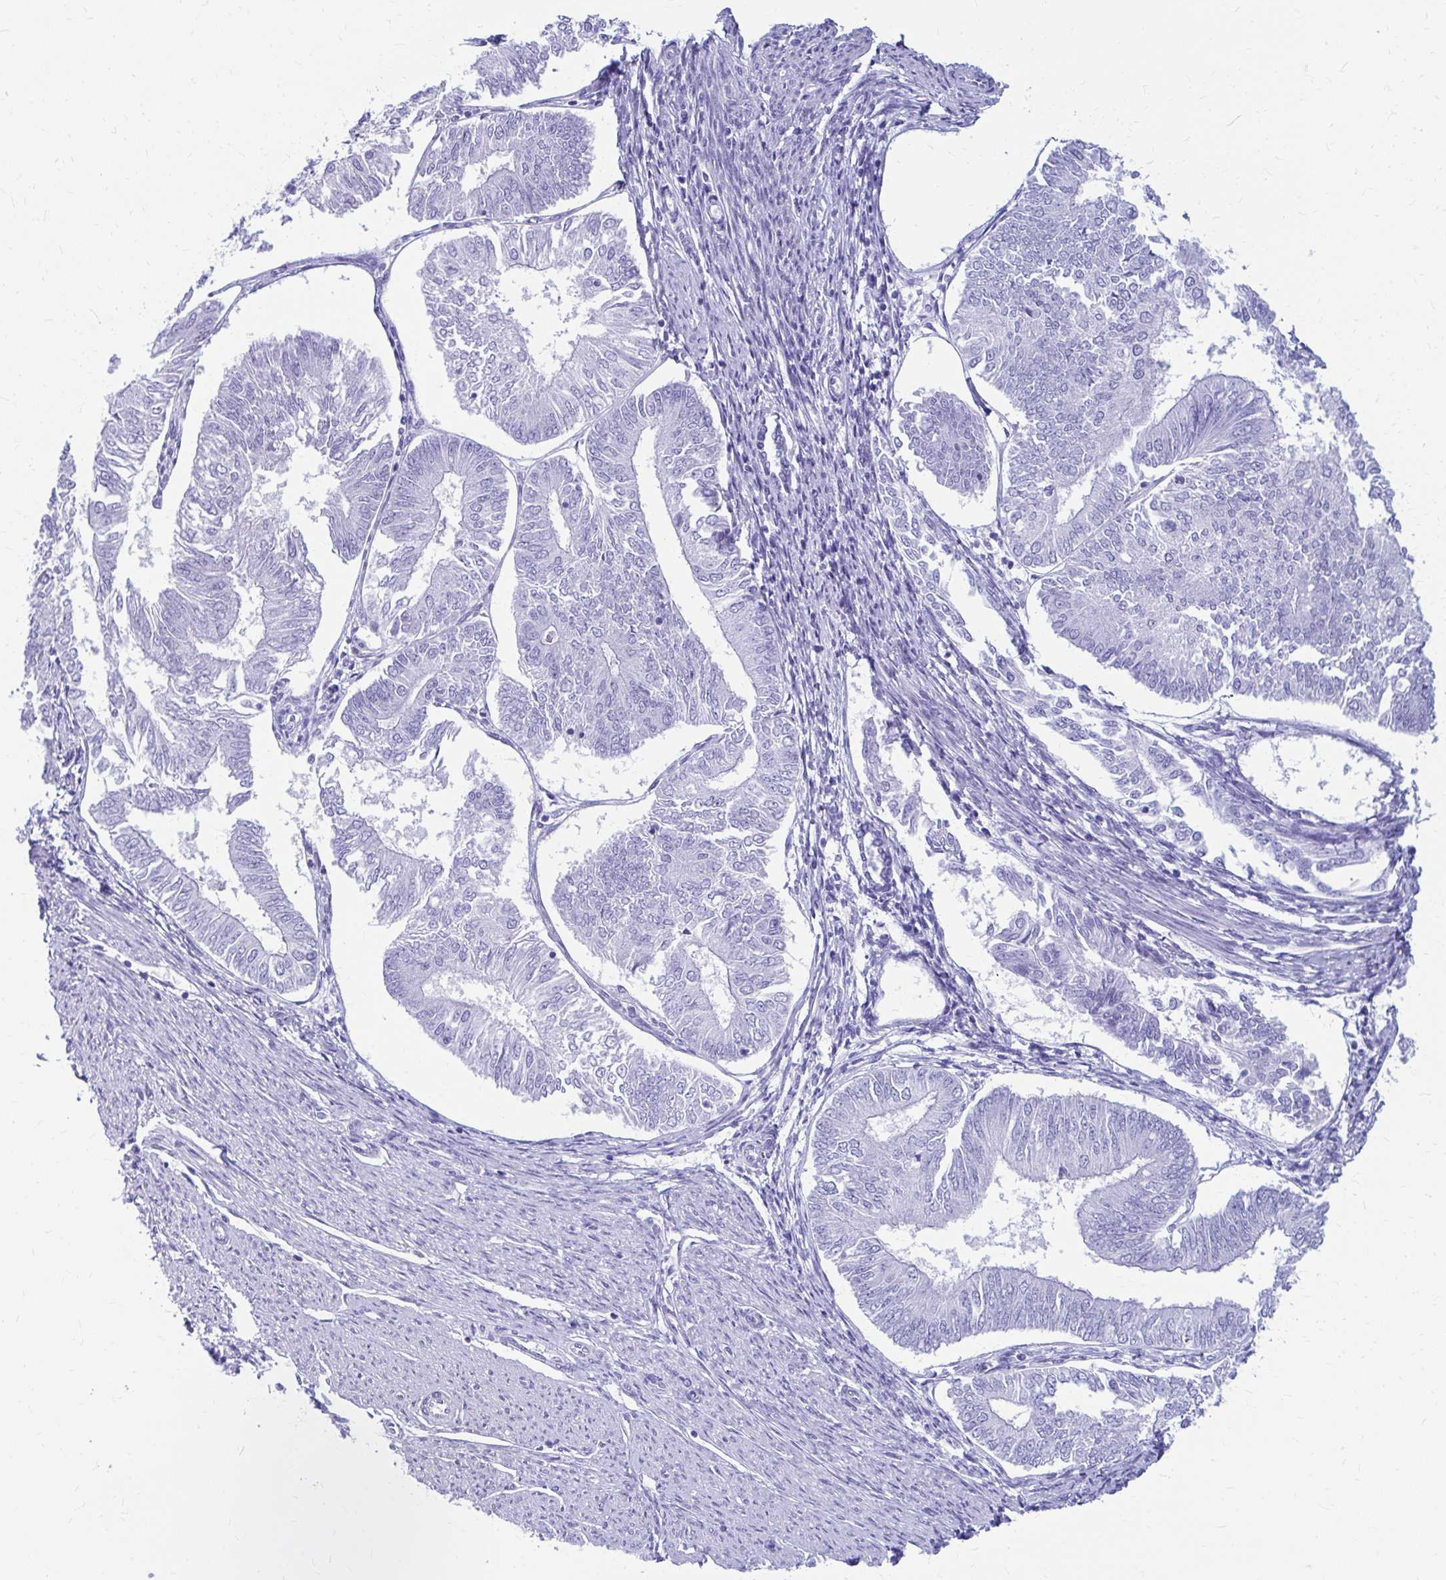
{"staining": {"intensity": "negative", "quantity": "none", "location": "none"}, "tissue": "endometrial cancer", "cell_type": "Tumor cells", "image_type": "cancer", "snomed": [{"axis": "morphology", "description": "Adenocarcinoma, NOS"}, {"axis": "topography", "description": "Endometrium"}], "caption": "A high-resolution histopathology image shows immunohistochemistry (IHC) staining of endometrial cancer (adenocarcinoma), which shows no significant staining in tumor cells. Nuclei are stained in blue.", "gene": "NSG2", "patient": {"sex": "female", "age": 58}}